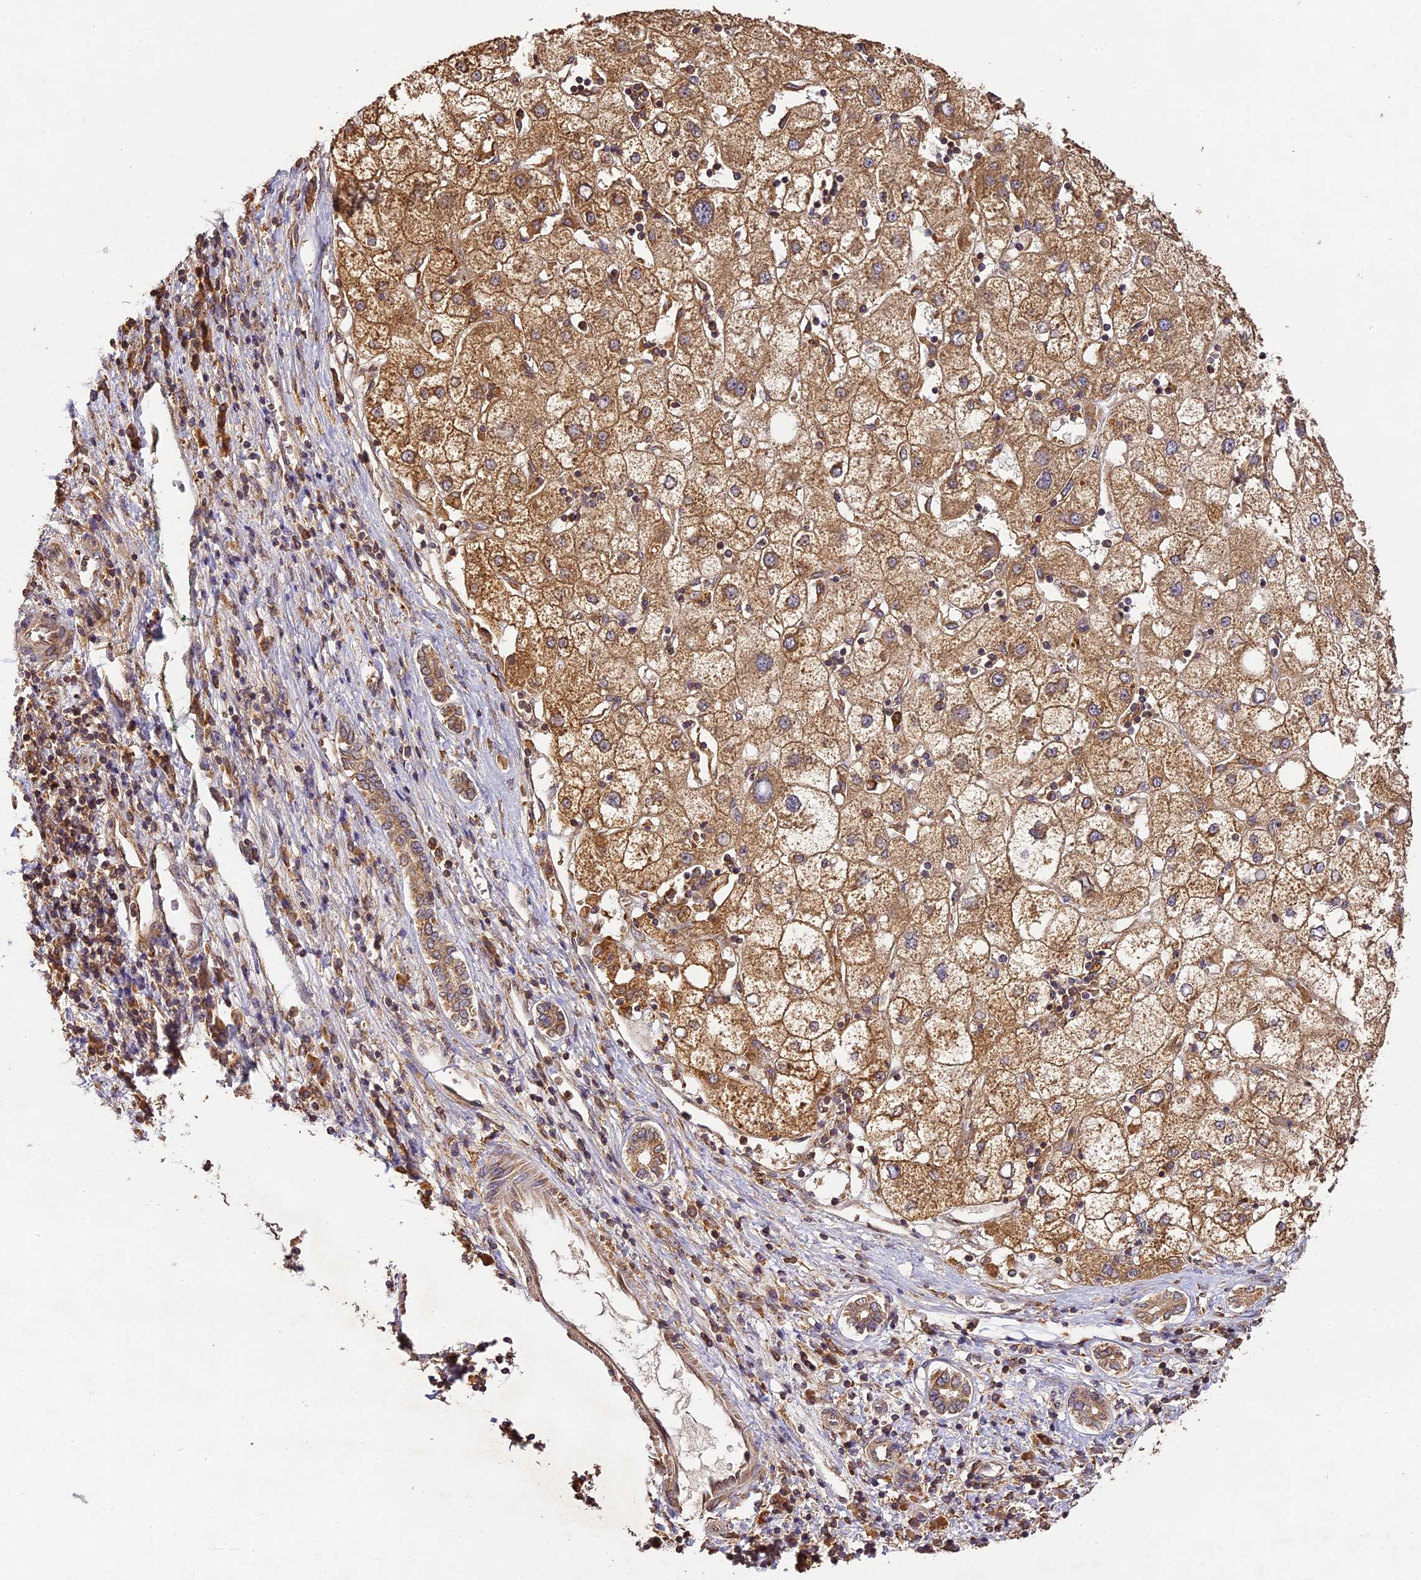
{"staining": {"intensity": "moderate", "quantity": ">75%", "location": "cytoplasmic/membranous"}, "tissue": "liver cancer", "cell_type": "Tumor cells", "image_type": "cancer", "snomed": [{"axis": "morphology", "description": "Carcinoma, Hepatocellular, NOS"}, {"axis": "topography", "description": "Liver"}], "caption": "Hepatocellular carcinoma (liver) stained with DAB (3,3'-diaminobenzidine) immunohistochemistry (IHC) shows medium levels of moderate cytoplasmic/membranous positivity in approximately >75% of tumor cells. The protein of interest is stained brown, and the nuclei are stained in blue (DAB (3,3'-diaminobenzidine) IHC with brightfield microscopy, high magnification).", "gene": "BRAP", "patient": {"sex": "male", "age": 65}}